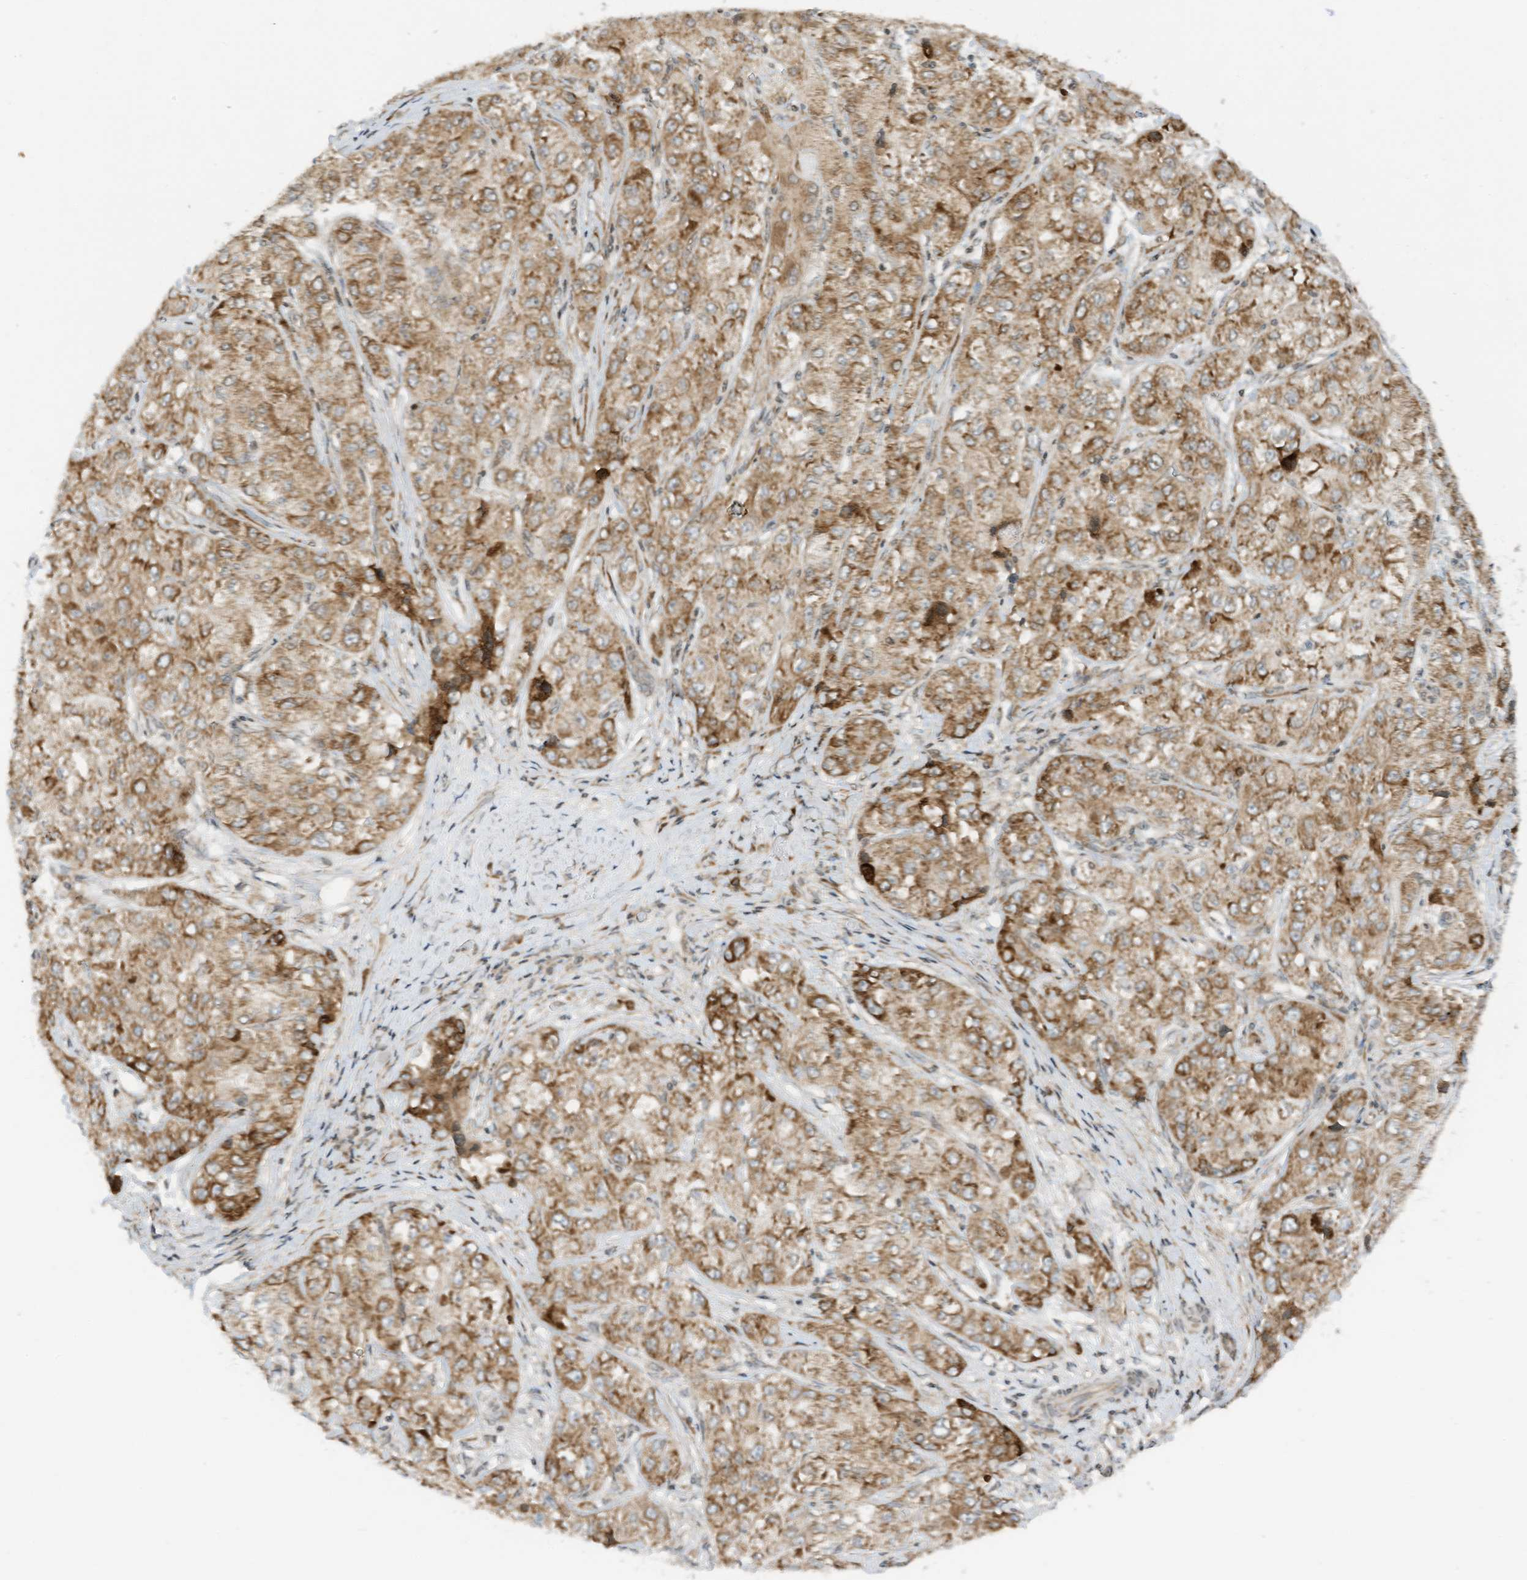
{"staining": {"intensity": "moderate", "quantity": ">75%", "location": "cytoplasmic/membranous,nuclear"}, "tissue": "liver cancer", "cell_type": "Tumor cells", "image_type": "cancer", "snomed": [{"axis": "morphology", "description": "Carcinoma, Hepatocellular, NOS"}, {"axis": "topography", "description": "Liver"}], "caption": "Moderate cytoplasmic/membranous and nuclear positivity for a protein is present in approximately >75% of tumor cells of liver cancer (hepatocellular carcinoma) using IHC.", "gene": "EDF1", "patient": {"sex": "male", "age": 80}}